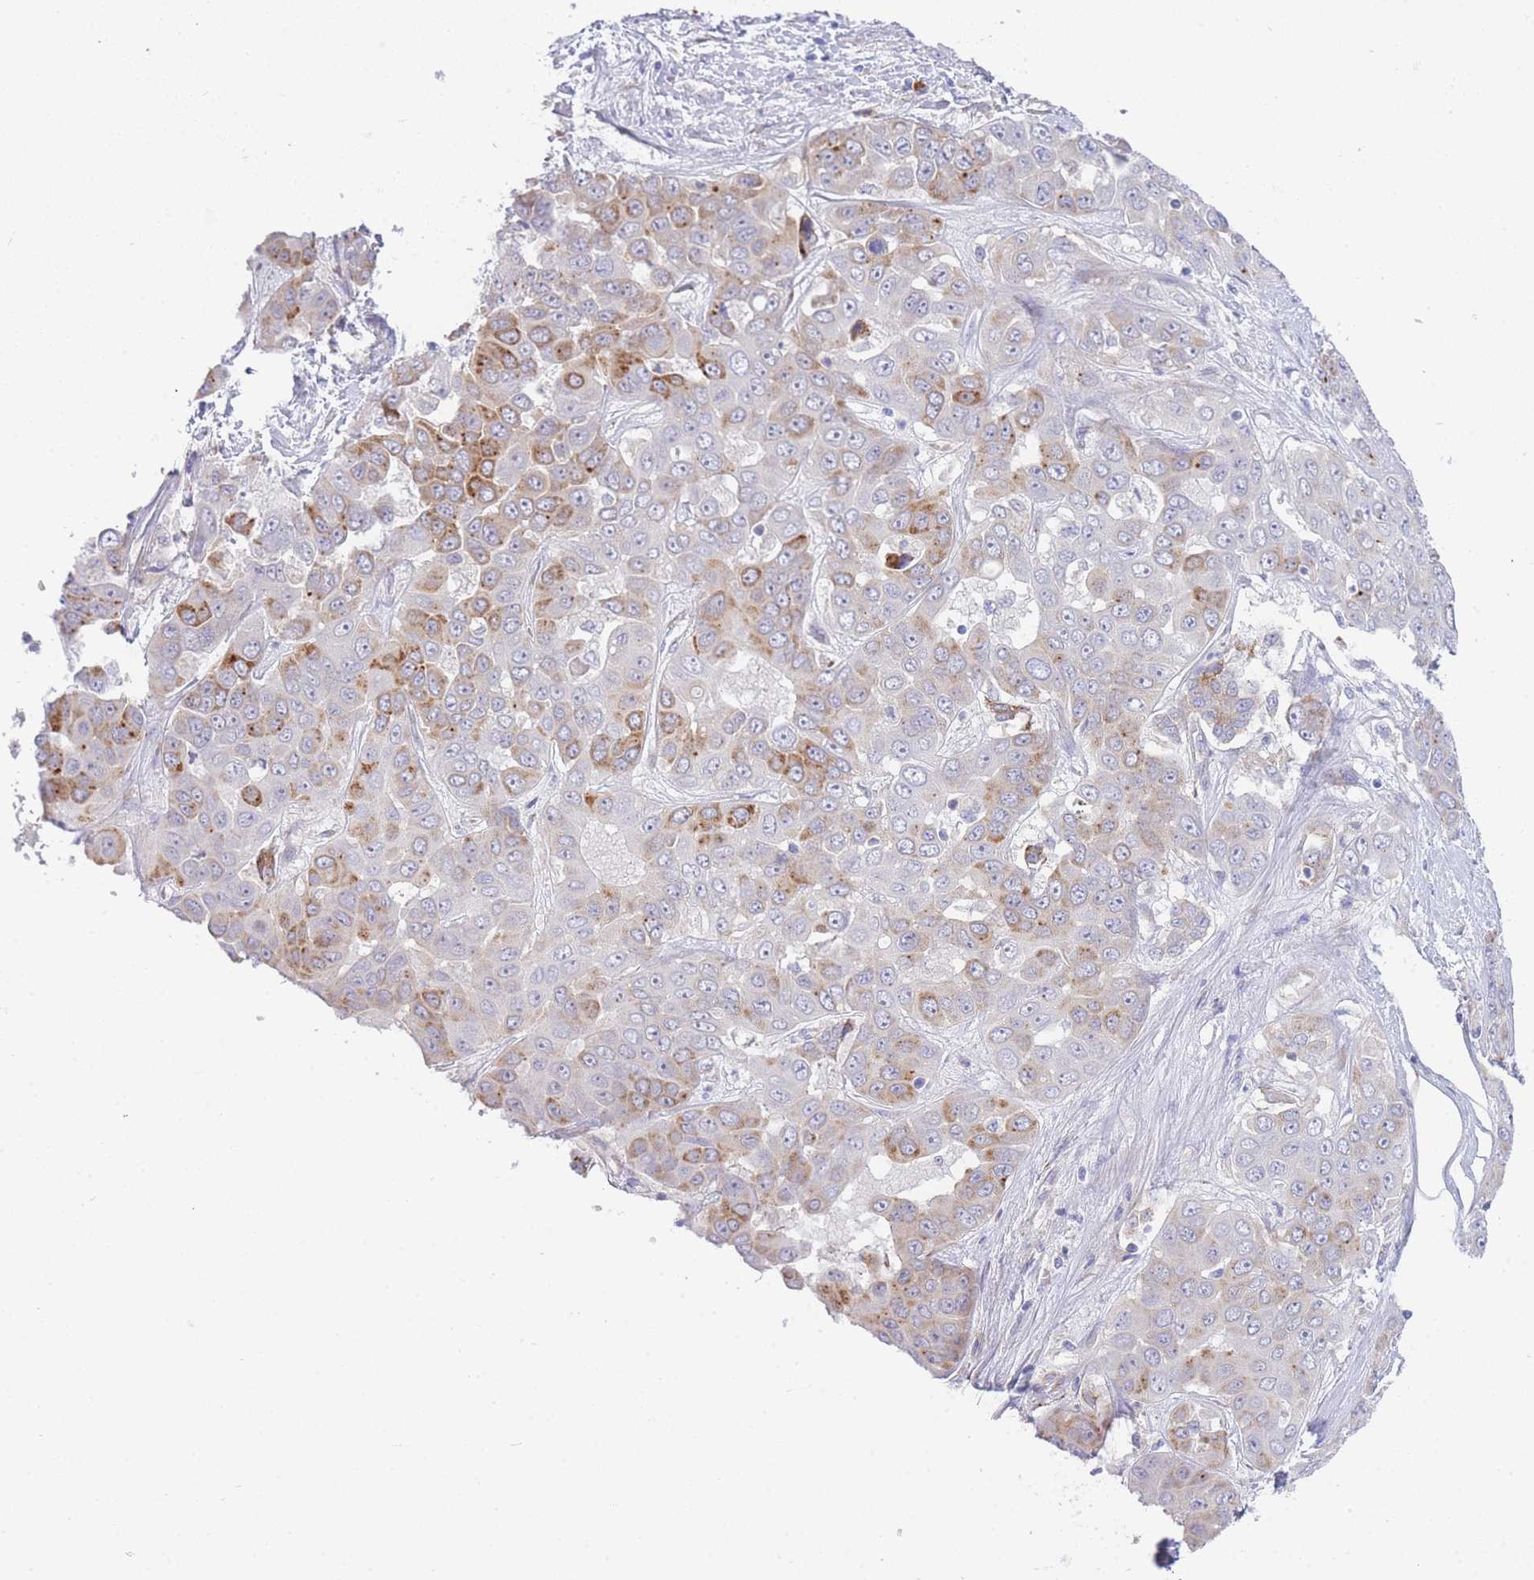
{"staining": {"intensity": "moderate", "quantity": "<25%", "location": "cytoplasmic/membranous"}, "tissue": "liver cancer", "cell_type": "Tumor cells", "image_type": "cancer", "snomed": [{"axis": "morphology", "description": "Cholangiocarcinoma"}, {"axis": "topography", "description": "Liver"}], "caption": "Immunohistochemical staining of human liver cancer demonstrates low levels of moderate cytoplasmic/membranous staining in approximately <25% of tumor cells. The staining was performed using DAB, with brown indicating positive protein expression. Nuclei are stained blue with hematoxylin.", "gene": "ZNF510", "patient": {"sex": "female", "age": 52}}